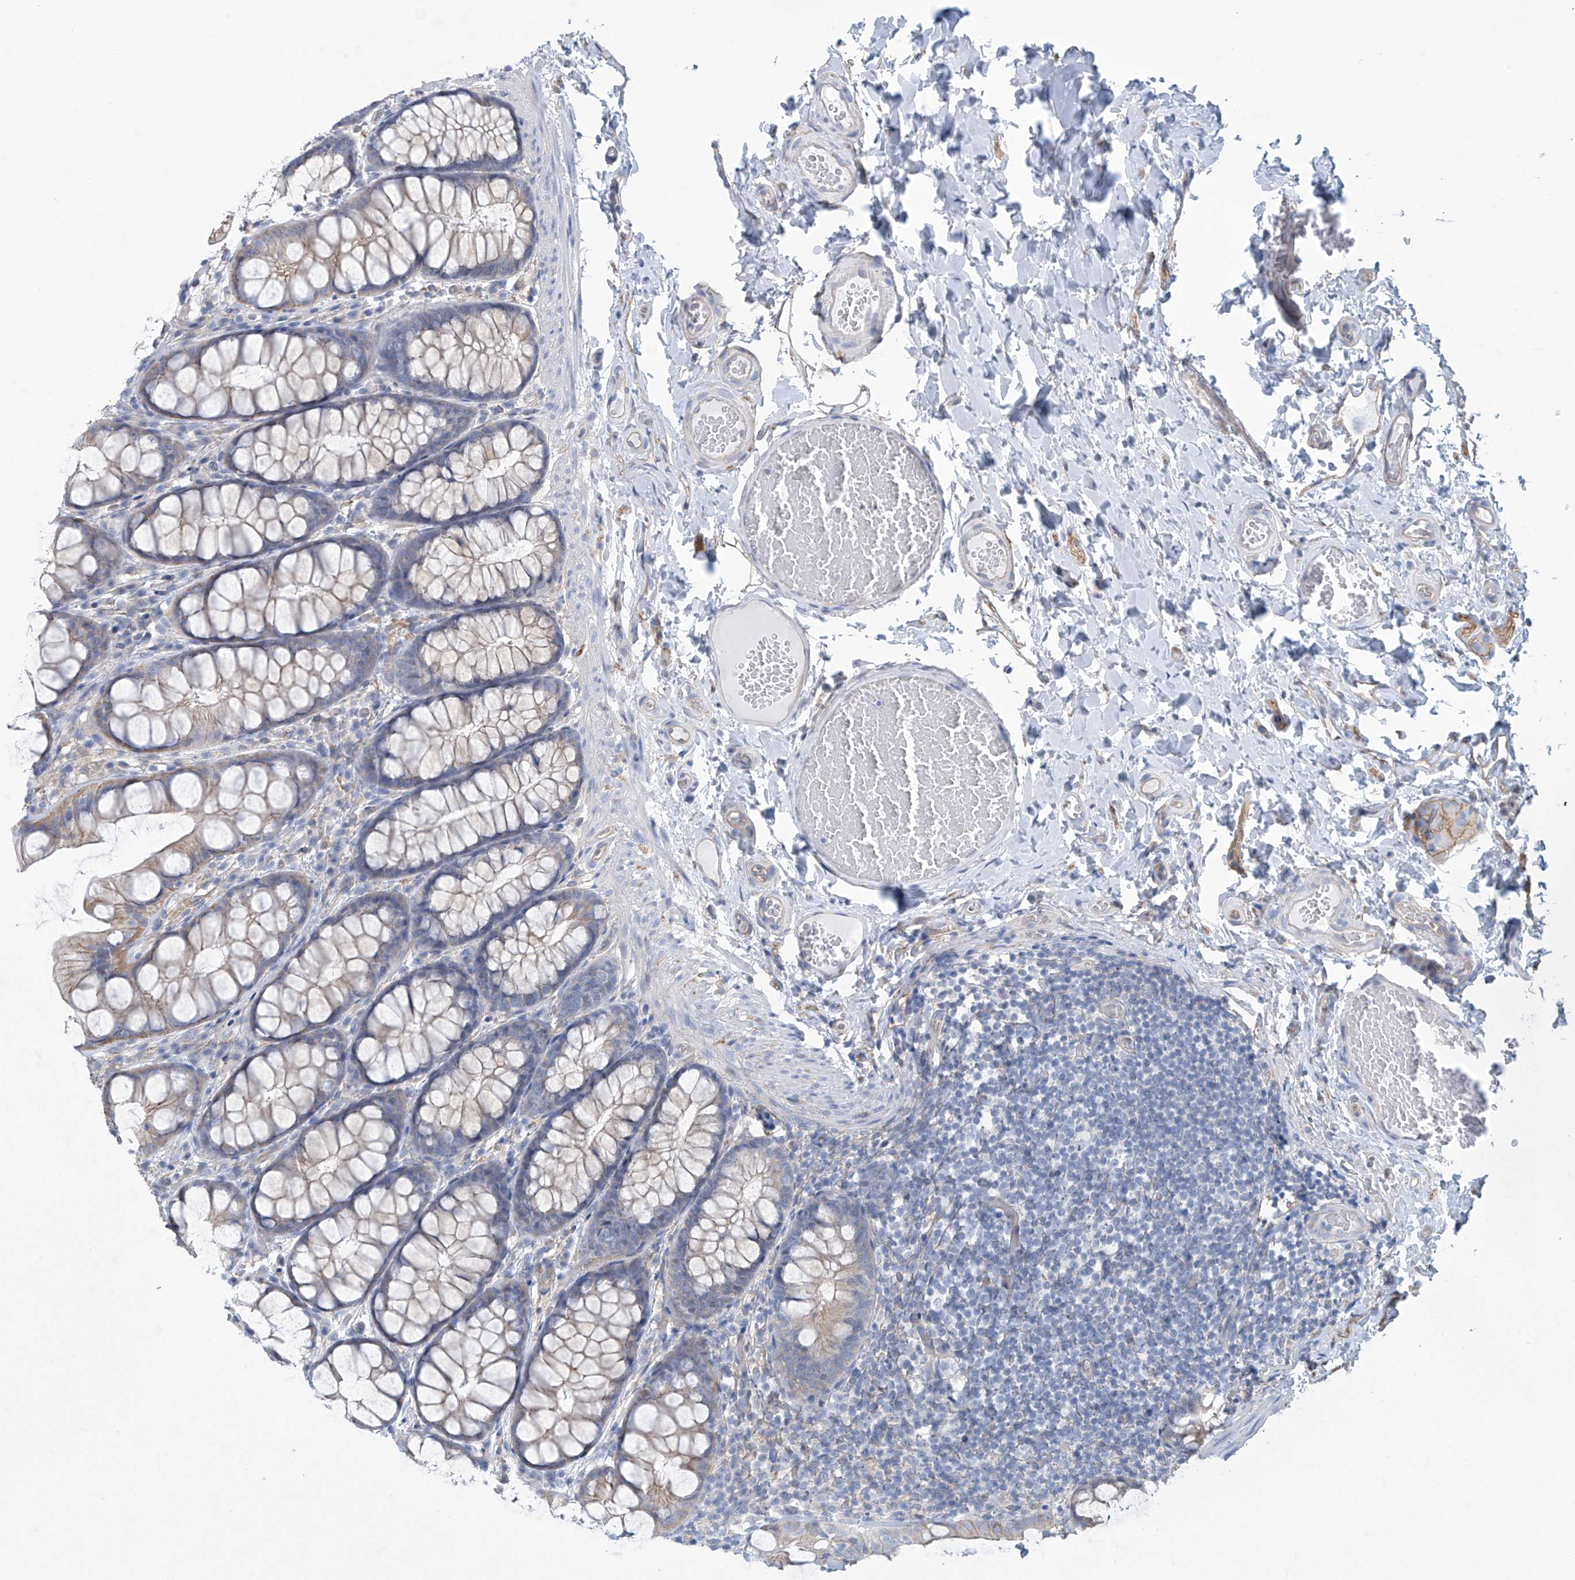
{"staining": {"intensity": "negative", "quantity": "none", "location": "none"}, "tissue": "colon", "cell_type": "Endothelial cells", "image_type": "normal", "snomed": [{"axis": "morphology", "description": "Normal tissue, NOS"}, {"axis": "topography", "description": "Colon"}], "caption": "Photomicrograph shows no protein positivity in endothelial cells of unremarkable colon. The staining was performed using DAB to visualize the protein expression in brown, while the nuclei were stained in blue with hematoxylin (Magnification: 20x).", "gene": "ABHD13", "patient": {"sex": "male", "age": 47}}